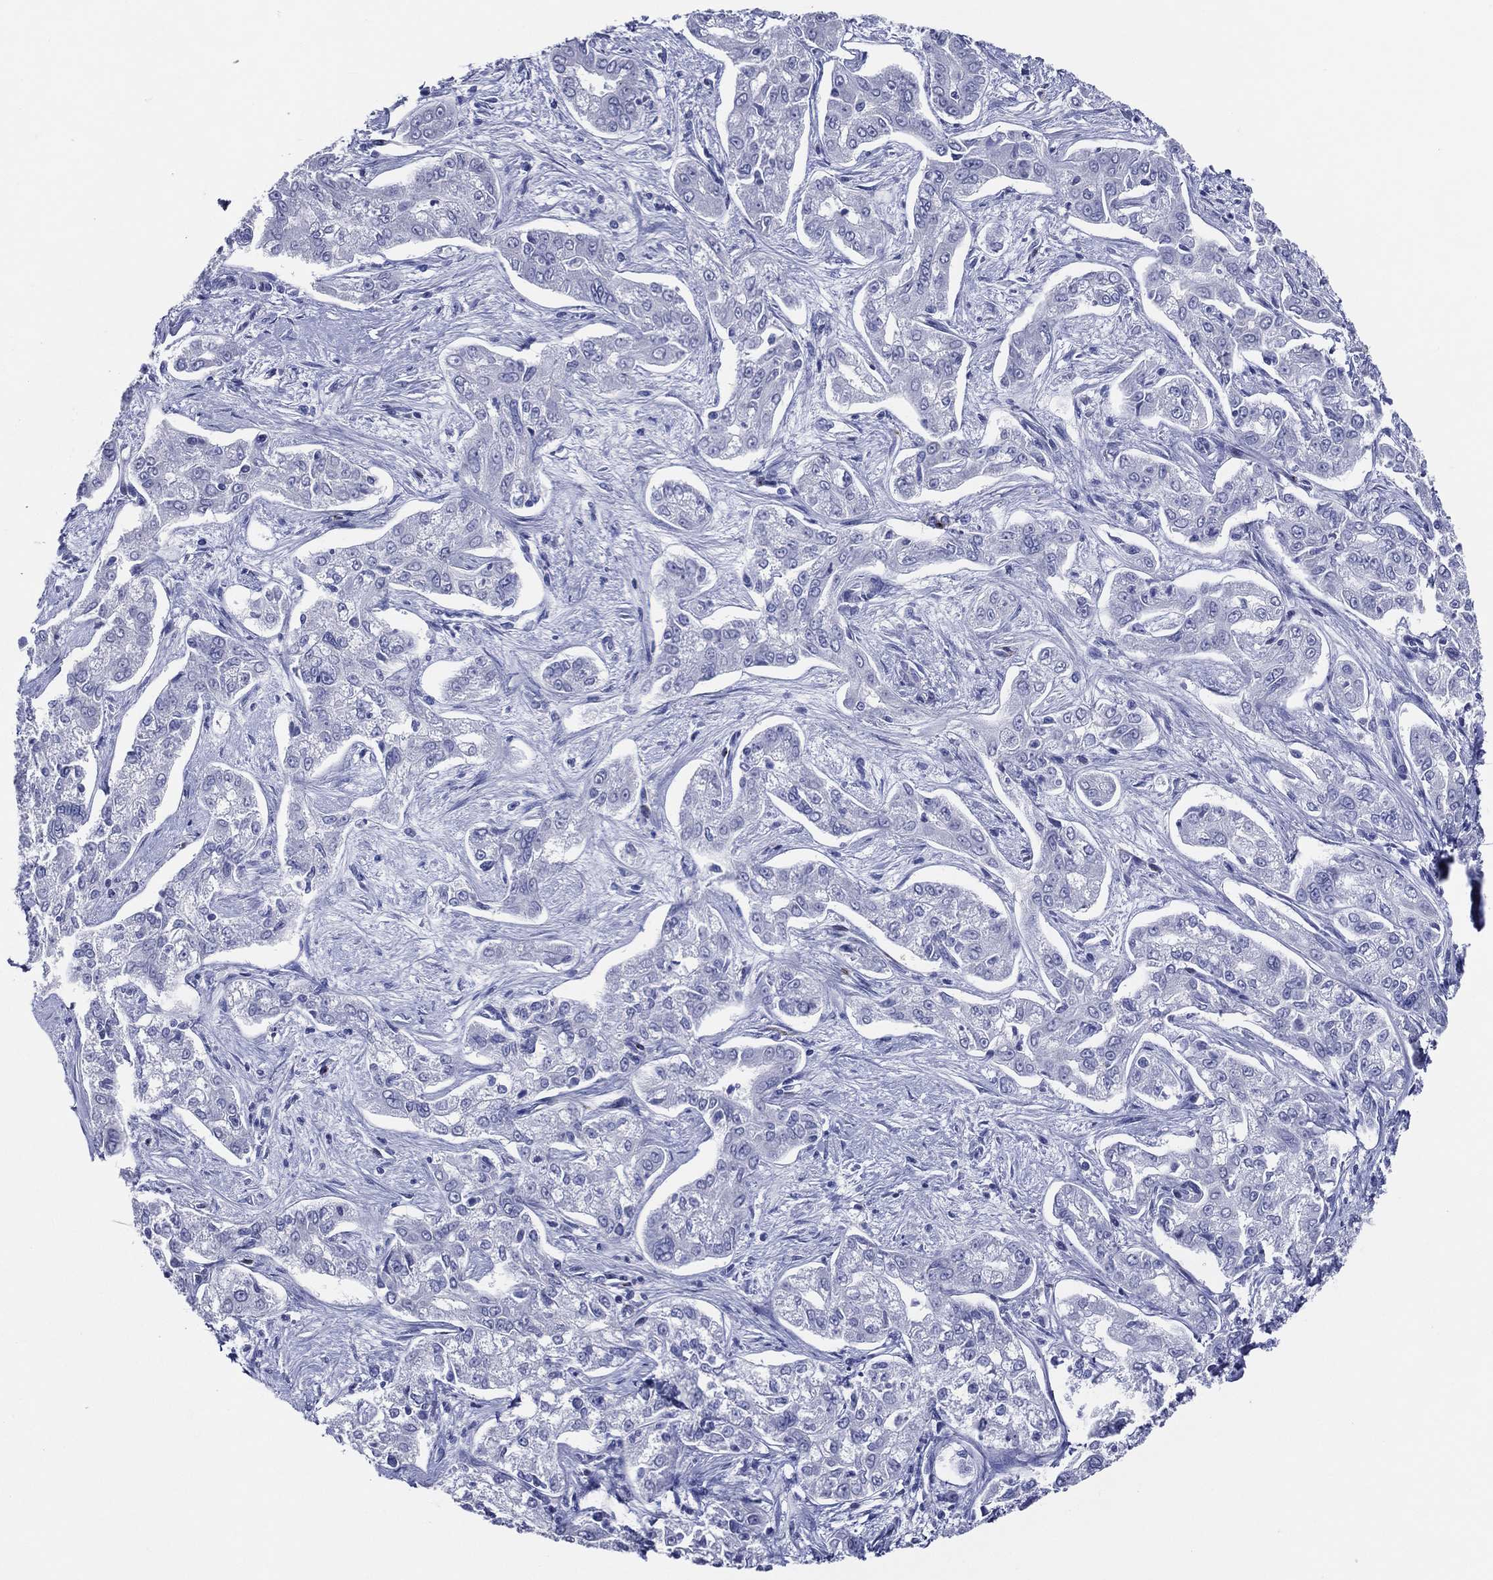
{"staining": {"intensity": "negative", "quantity": "none", "location": "none"}, "tissue": "liver cancer", "cell_type": "Tumor cells", "image_type": "cancer", "snomed": [{"axis": "morphology", "description": "Cholangiocarcinoma"}, {"axis": "topography", "description": "Liver"}], "caption": "Cholangiocarcinoma (liver) stained for a protein using immunohistochemistry (IHC) displays no expression tumor cells.", "gene": "ACE2", "patient": {"sex": "female", "age": 47}}